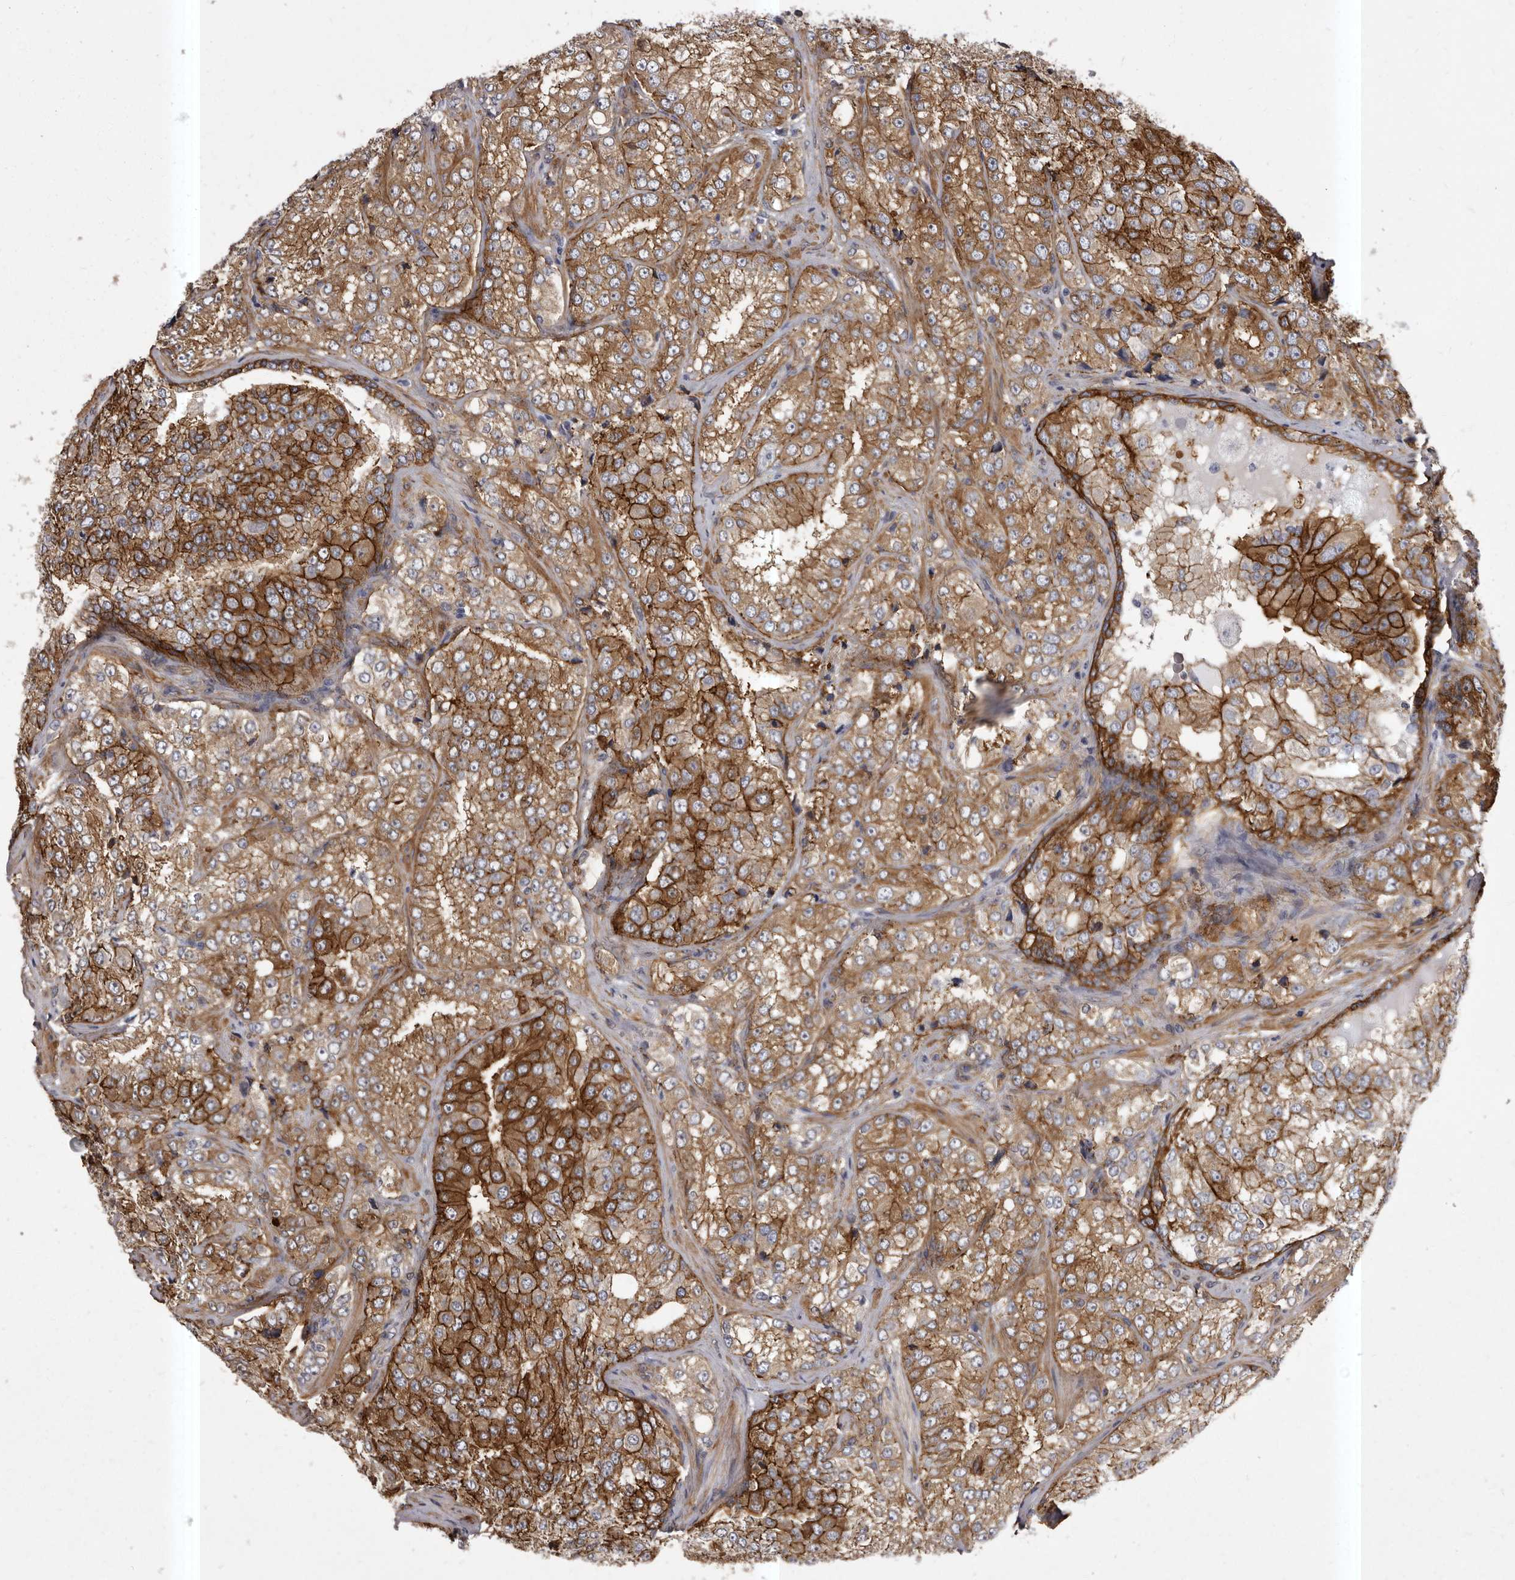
{"staining": {"intensity": "strong", "quantity": ">75%", "location": "cytoplasmic/membranous"}, "tissue": "prostate cancer", "cell_type": "Tumor cells", "image_type": "cancer", "snomed": [{"axis": "morphology", "description": "Adenocarcinoma, High grade"}, {"axis": "topography", "description": "Prostate"}], "caption": "Strong cytoplasmic/membranous staining is present in about >75% of tumor cells in prostate high-grade adenocarcinoma.", "gene": "ENAH", "patient": {"sex": "male", "age": 58}}